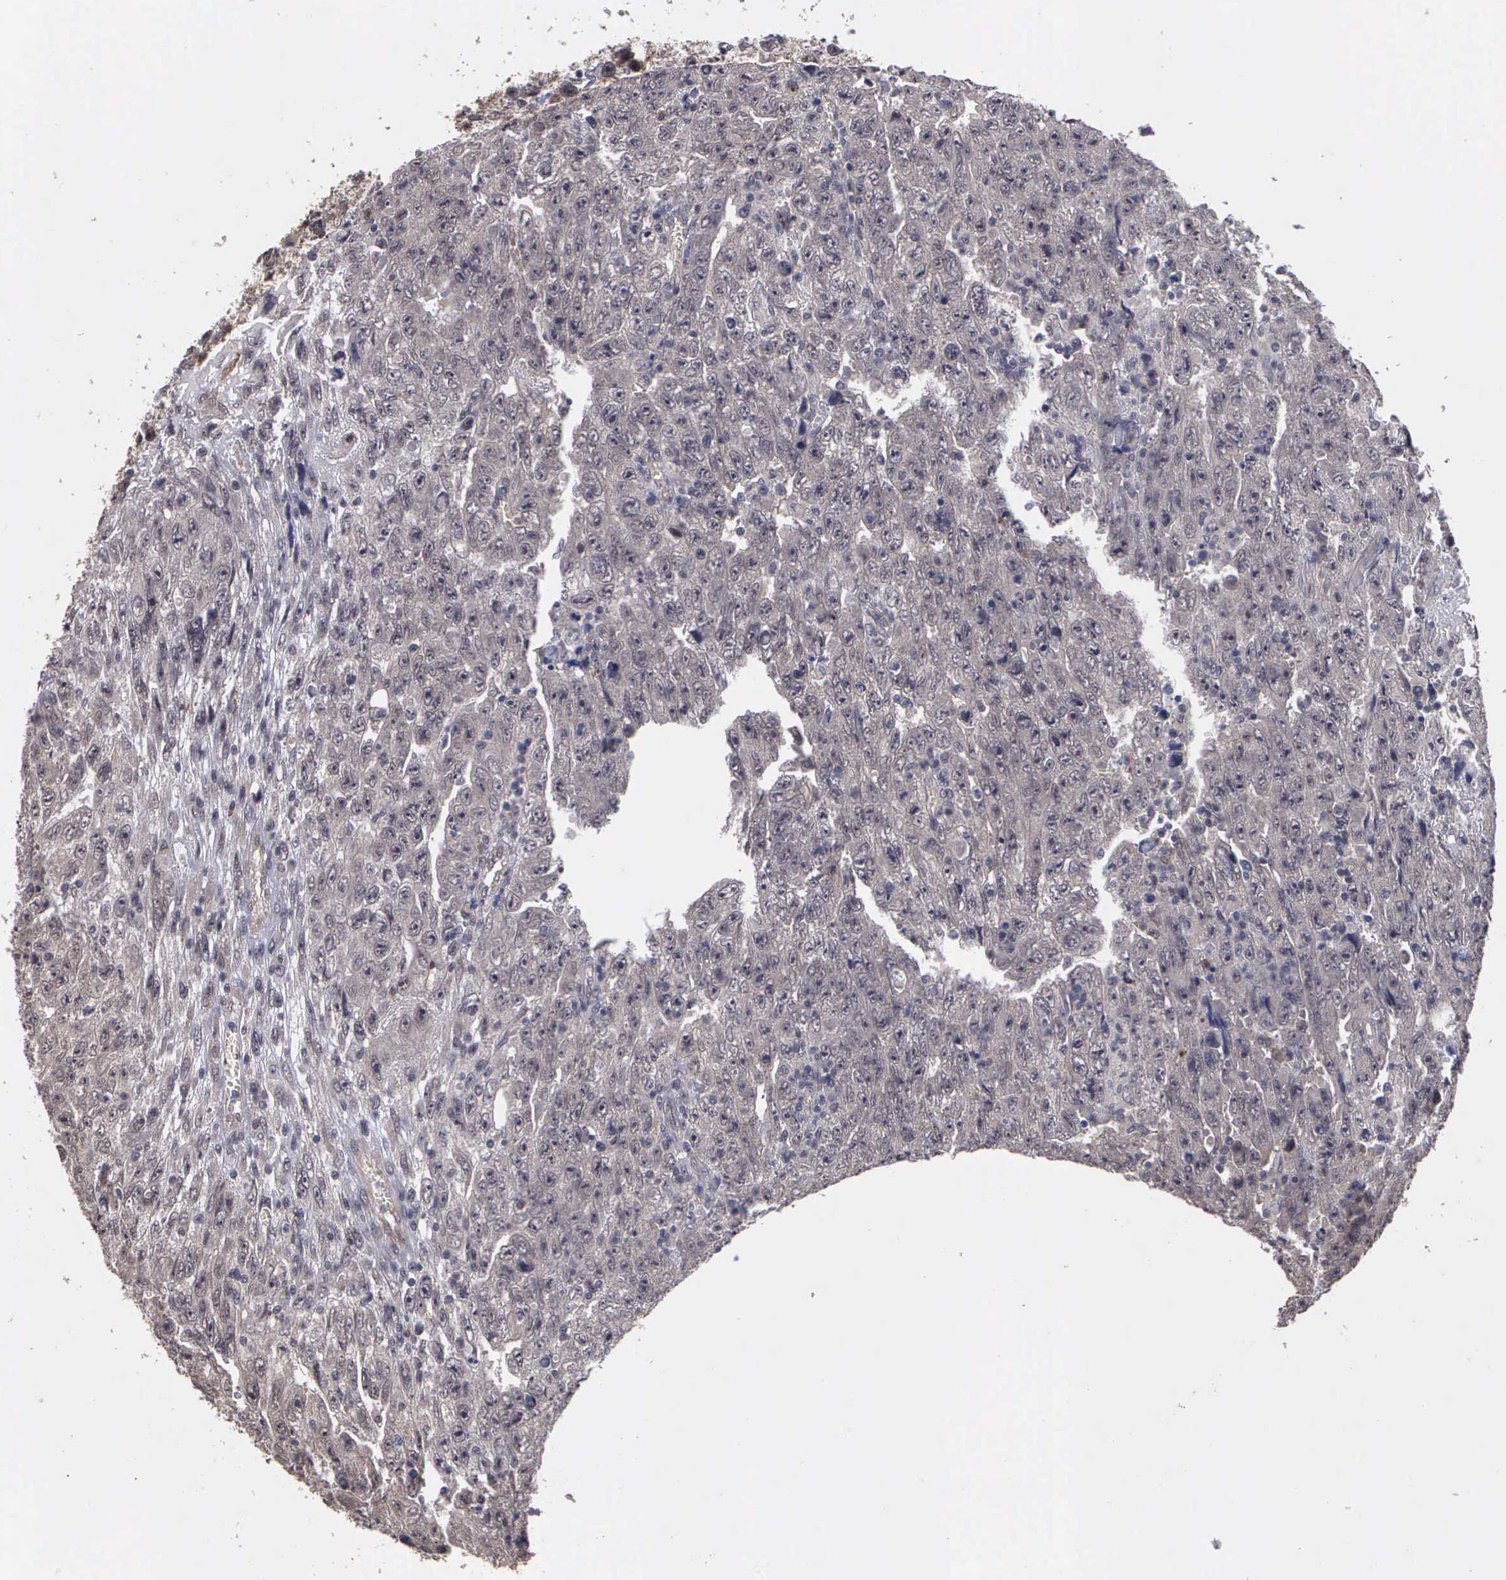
{"staining": {"intensity": "negative", "quantity": "none", "location": "none"}, "tissue": "testis cancer", "cell_type": "Tumor cells", "image_type": "cancer", "snomed": [{"axis": "morphology", "description": "Carcinoma, Embryonal, NOS"}, {"axis": "topography", "description": "Testis"}], "caption": "Immunohistochemistry photomicrograph of human testis embryonal carcinoma stained for a protein (brown), which reveals no positivity in tumor cells.", "gene": "MAP3K9", "patient": {"sex": "male", "age": 28}}